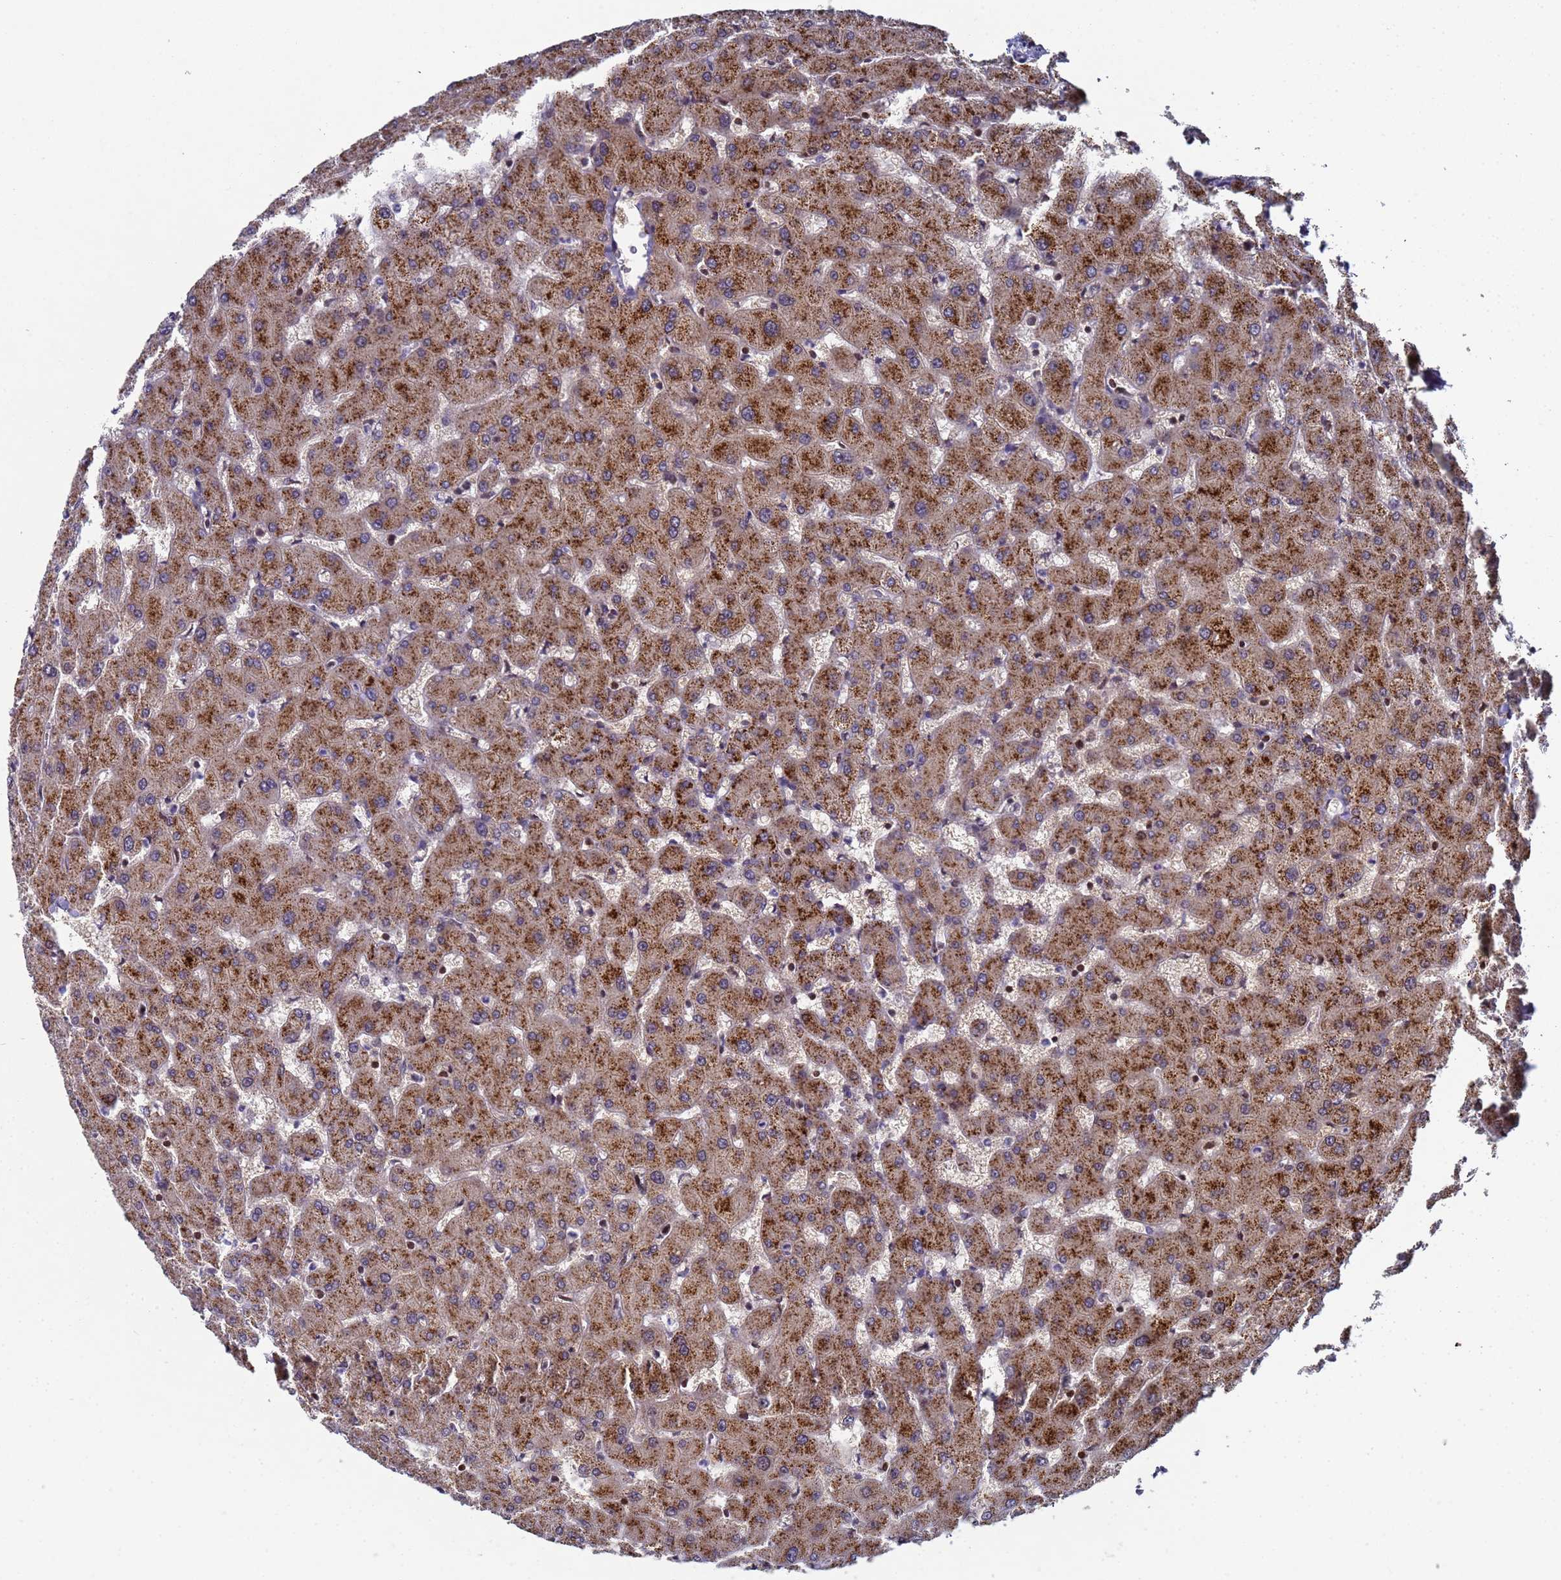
{"staining": {"intensity": "negative", "quantity": "none", "location": "none"}, "tissue": "liver", "cell_type": "Cholangiocytes", "image_type": "normal", "snomed": [{"axis": "morphology", "description": "Normal tissue, NOS"}, {"axis": "topography", "description": "Liver"}], "caption": "This image is of normal liver stained with immunohistochemistry (IHC) to label a protein in brown with the nuclei are counter-stained blue. There is no expression in cholangiocytes.", "gene": "NSUN6", "patient": {"sex": "female", "age": 63}}